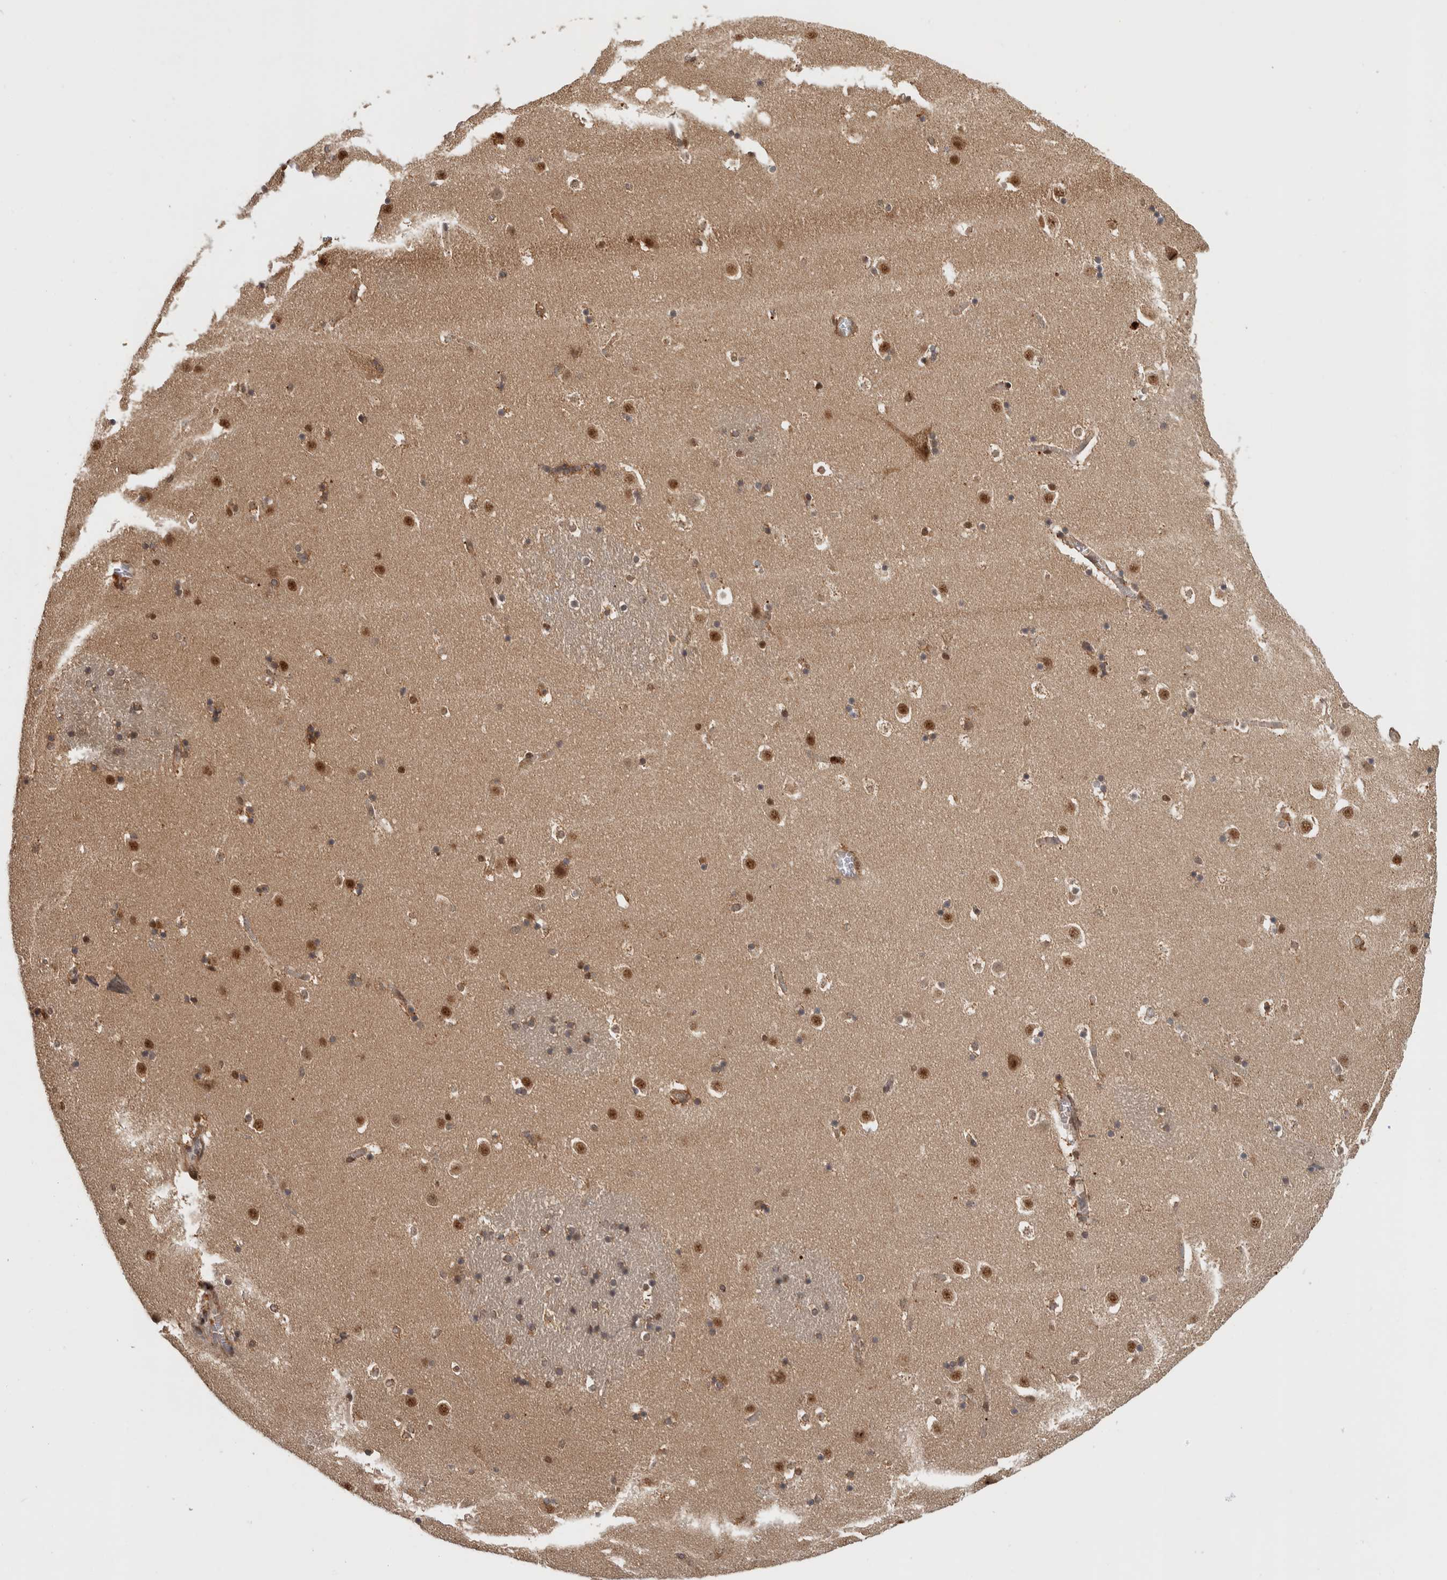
{"staining": {"intensity": "moderate", "quantity": "25%-75%", "location": "nuclear"}, "tissue": "caudate", "cell_type": "Glial cells", "image_type": "normal", "snomed": [{"axis": "morphology", "description": "Normal tissue, NOS"}, {"axis": "topography", "description": "Lateral ventricle wall"}], "caption": "Immunohistochemical staining of benign human caudate shows 25%-75% levels of moderate nuclear protein expression in approximately 25%-75% of glial cells.", "gene": "RPS6KA4", "patient": {"sex": "male", "age": 45}}